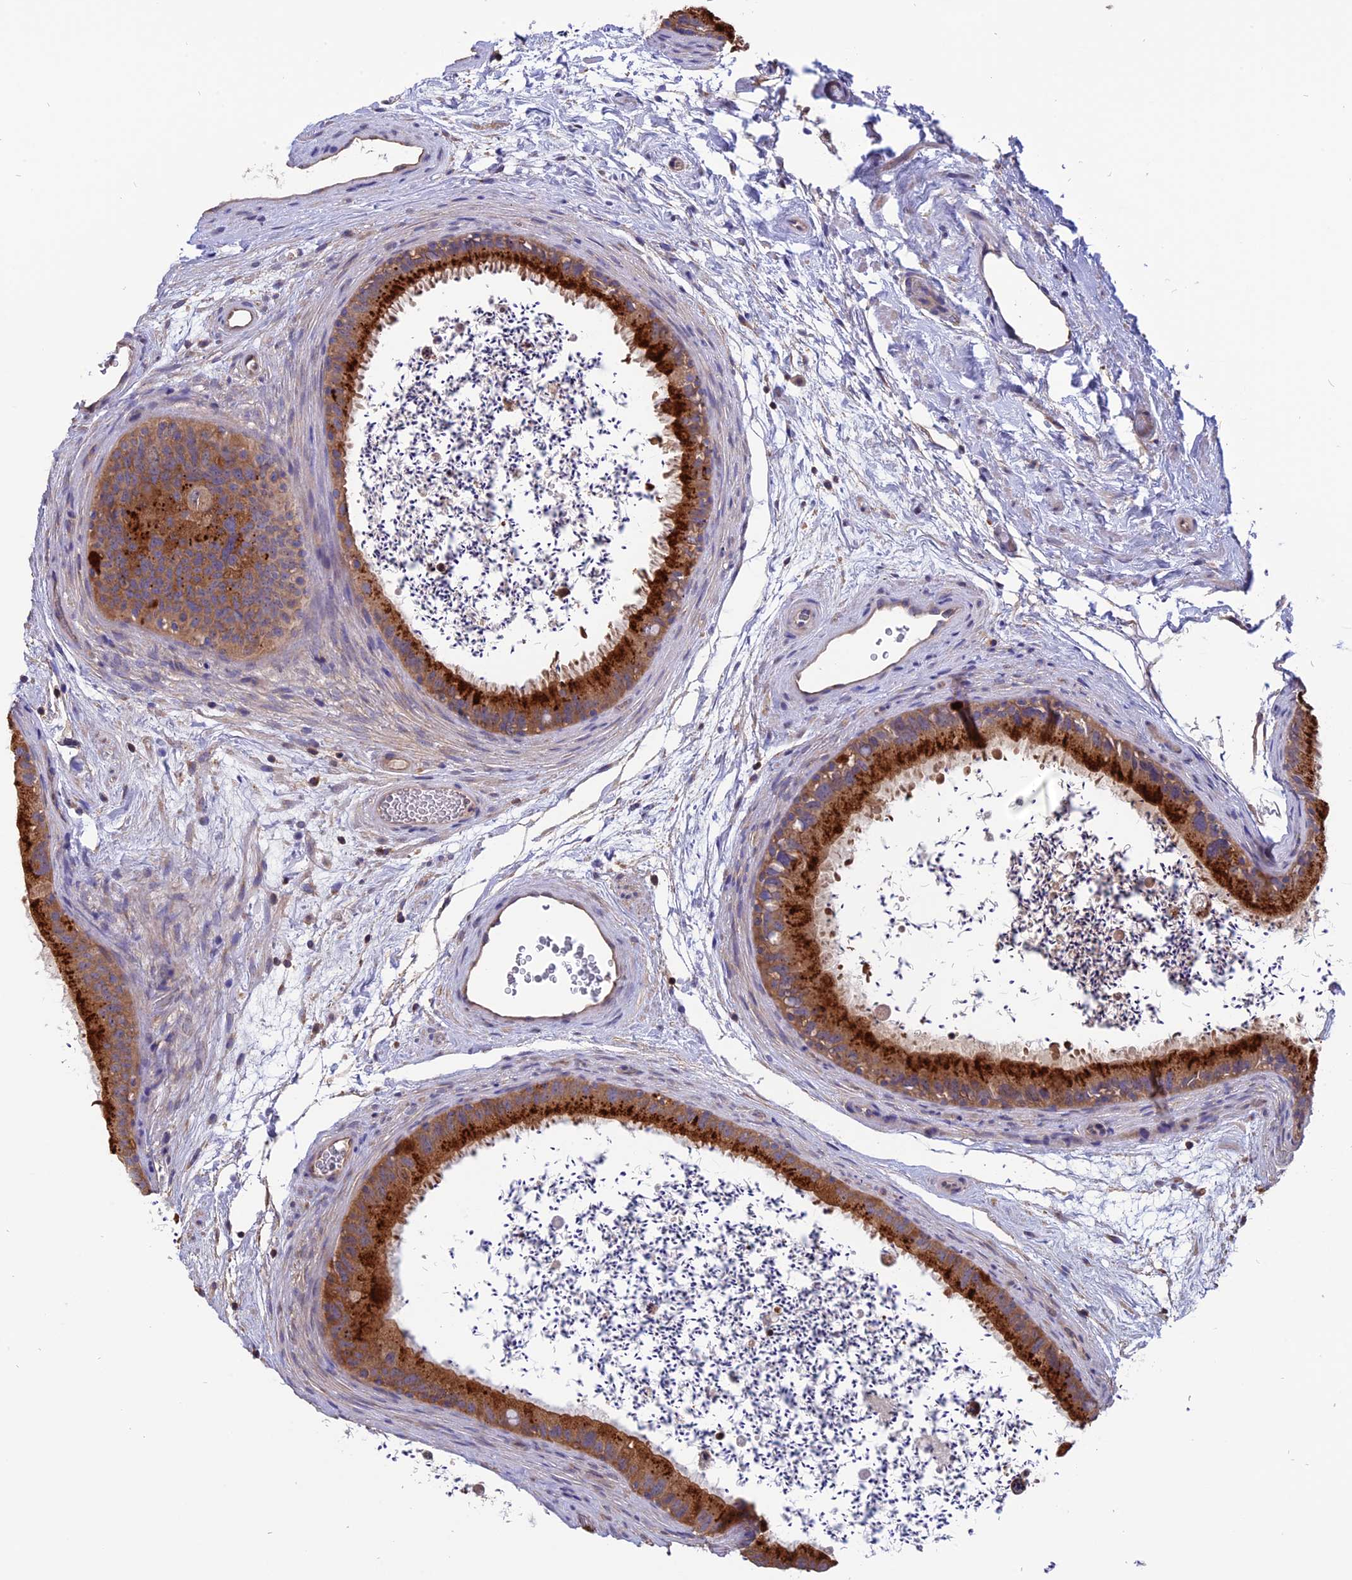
{"staining": {"intensity": "strong", "quantity": "25%-75%", "location": "cytoplasmic/membranous"}, "tissue": "epididymis", "cell_type": "Glandular cells", "image_type": "normal", "snomed": [{"axis": "morphology", "description": "Normal tissue, NOS"}, {"axis": "topography", "description": "Epididymis, spermatic cord, NOS"}], "caption": "The micrograph exhibits a brown stain indicating the presence of a protein in the cytoplasmic/membranous of glandular cells in epididymis.", "gene": "CARMIL2", "patient": {"sex": "male", "age": 50}}